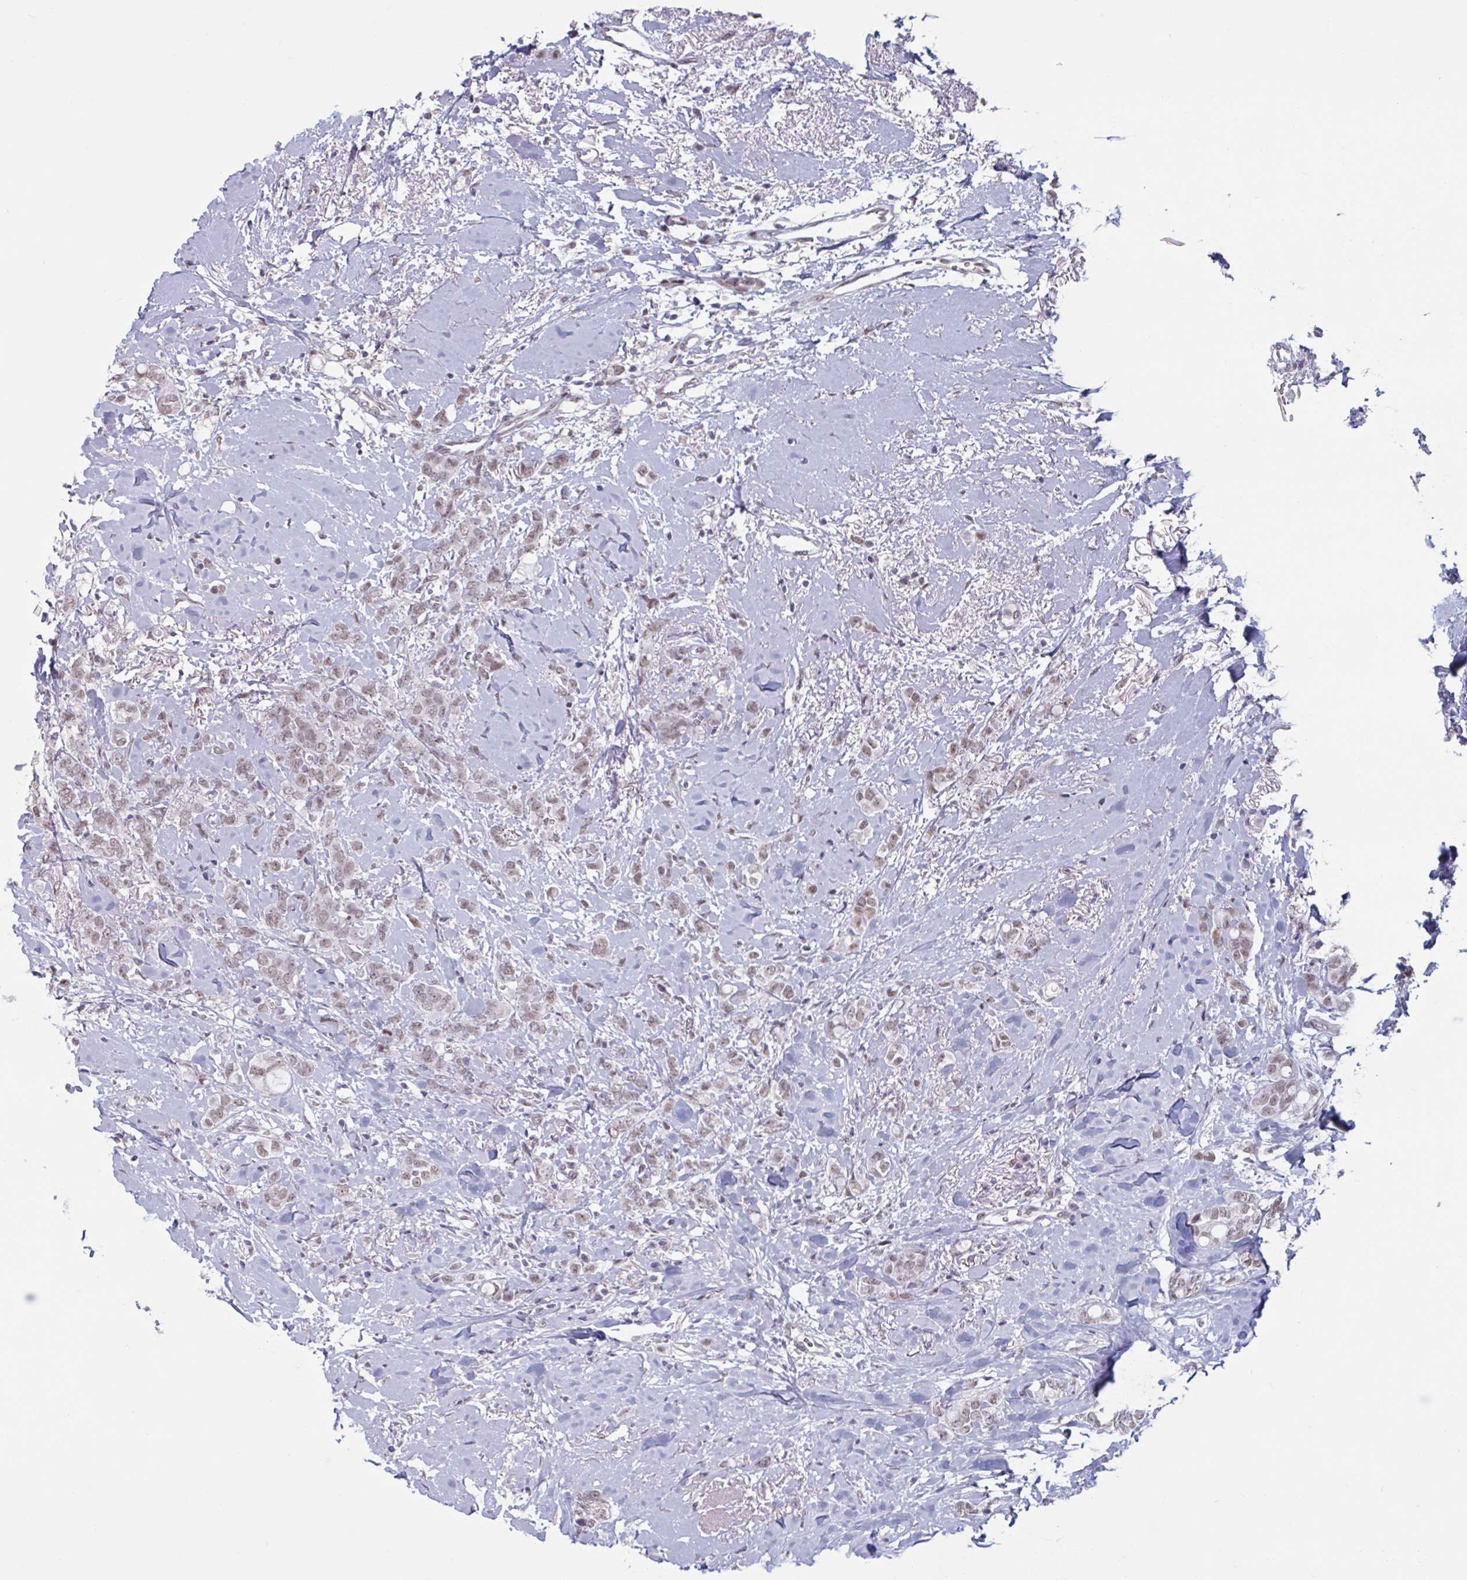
{"staining": {"intensity": "moderate", "quantity": ">75%", "location": "nuclear"}, "tissue": "breast cancer", "cell_type": "Tumor cells", "image_type": "cancer", "snomed": [{"axis": "morphology", "description": "Lobular carcinoma"}, {"axis": "topography", "description": "Breast"}], "caption": "The micrograph reveals immunohistochemical staining of breast cancer (lobular carcinoma). There is moderate nuclear staining is seen in approximately >75% of tumor cells.", "gene": "HSD17B6", "patient": {"sex": "female", "age": 91}}